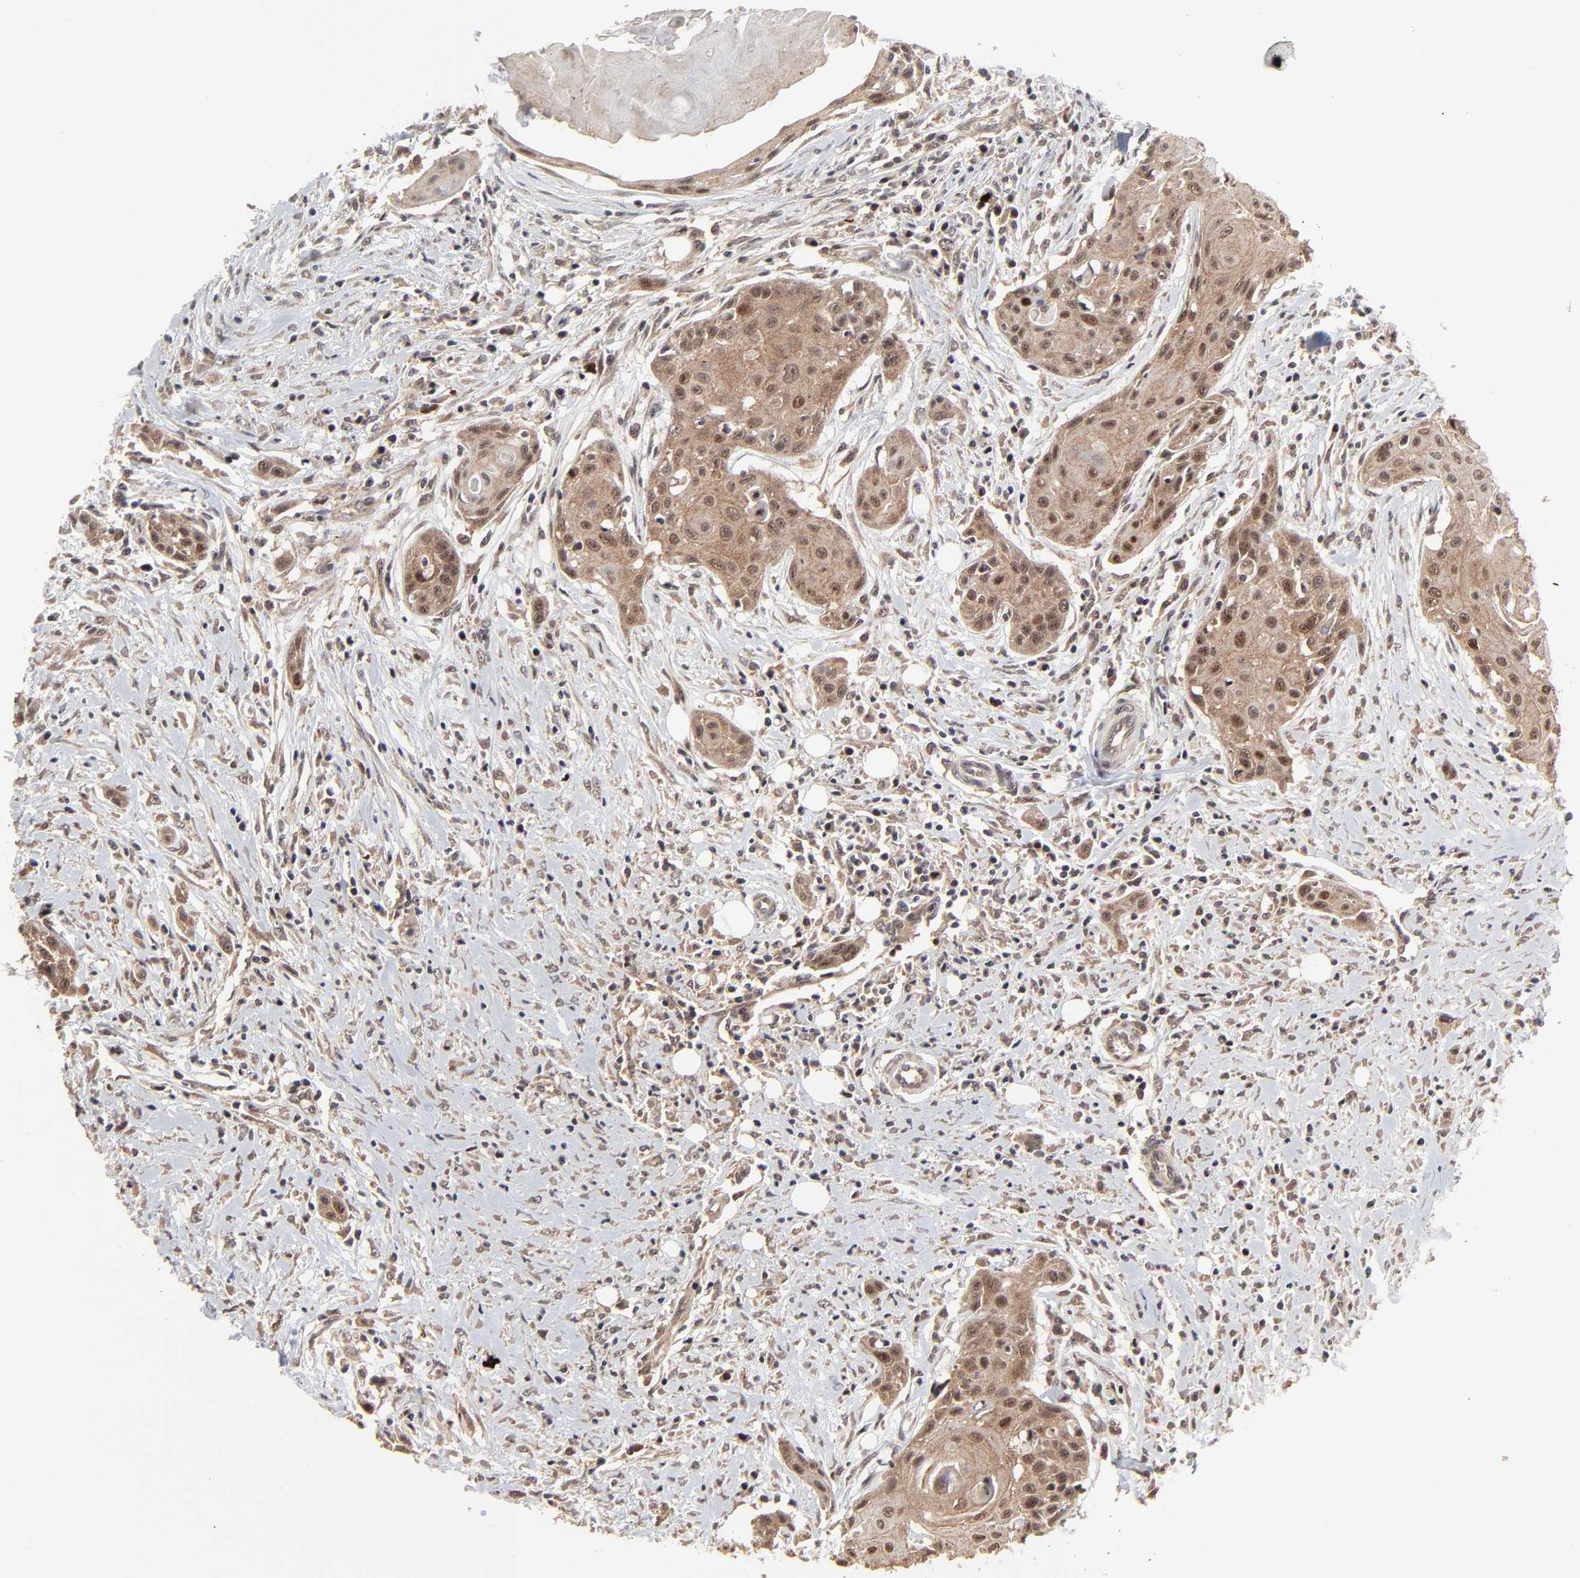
{"staining": {"intensity": "moderate", "quantity": ">75%", "location": "cytoplasmic/membranous"}, "tissue": "head and neck cancer", "cell_type": "Tumor cells", "image_type": "cancer", "snomed": [{"axis": "morphology", "description": "Squamous cell carcinoma, NOS"}, {"axis": "morphology", "description": "Squamous cell carcinoma, metastatic, NOS"}, {"axis": "topography", "description": "Lymph node"}, {"axis": "topography", "description": "Salivary gland"}, {"axis": "topography", "description": "Head-Neck"}], "caption": "Squamous cell carcinoma (head and neck) stained with DAB immunohistochemistry shows medium levels of moderate cytoplasmic/membranous positivity in about >75% of tumor cells. (DAB IHC with brightfield microscopy, high magnification).", "gene": "FRMD8", "patient": {"sex": "female", "age": 74}}